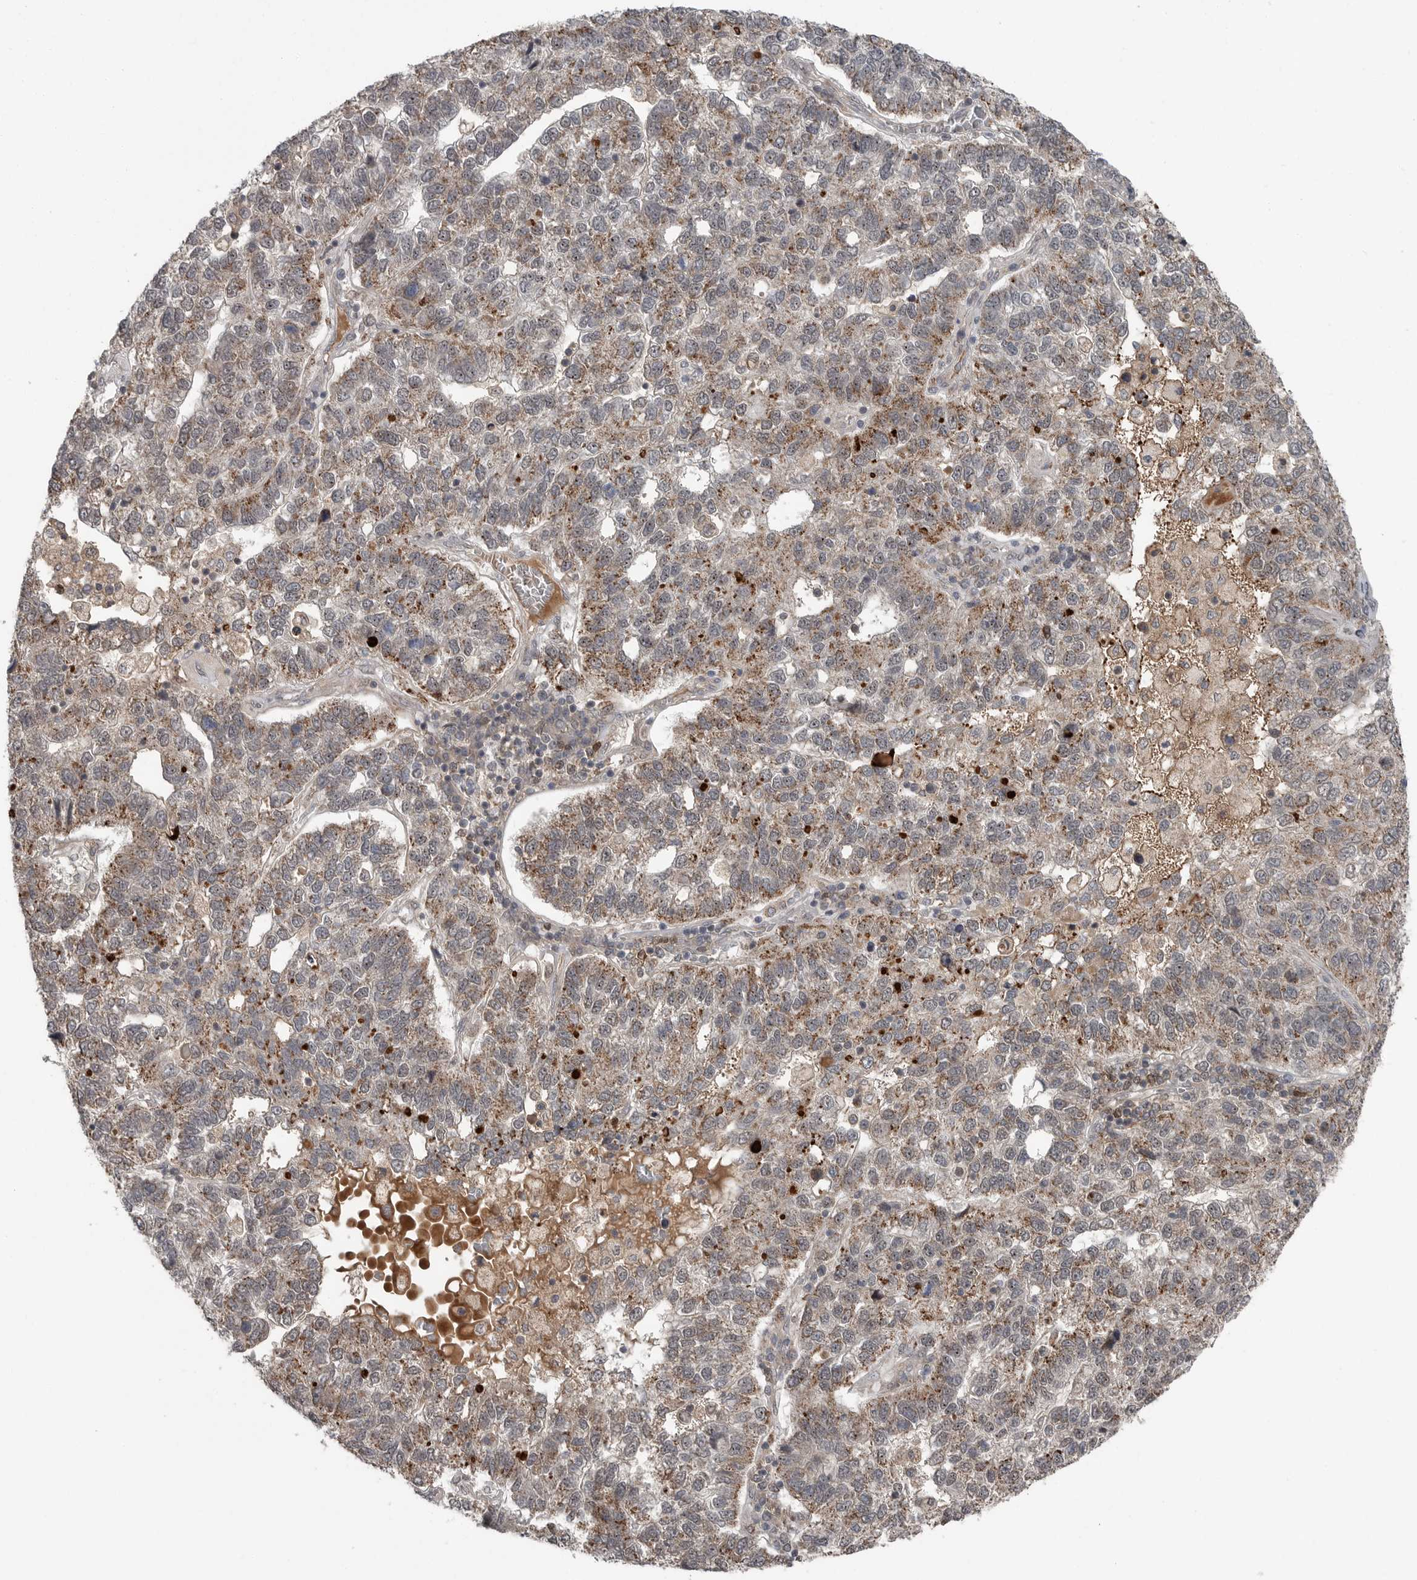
{"staining": {"intensity": "weak", "quantity": "25%-75%", "location": "cytoplasmic/membranous"}, "tissue": "pancreatic cancer", "cell_type": "Tumor cells", "image_type": "cancer", "snomed": [{"axis": "morphology", "description": "Adenocarcinoma, NOS"}, {"axis": "topography", "description": "Pancreas"}], "caption": "Immunohistochemistry image of neoplastic tissue: pancreatic cancer (adenocarcinoma) stained using IHC exhibits low levels of weak protein expression localized specifically in the cytoplasmic/membranous of tumor cells, appearing as a cytoplasmic/membranous brown color.", "gene": "SCP2", "patient": {"sex": "female", "age": 61}}